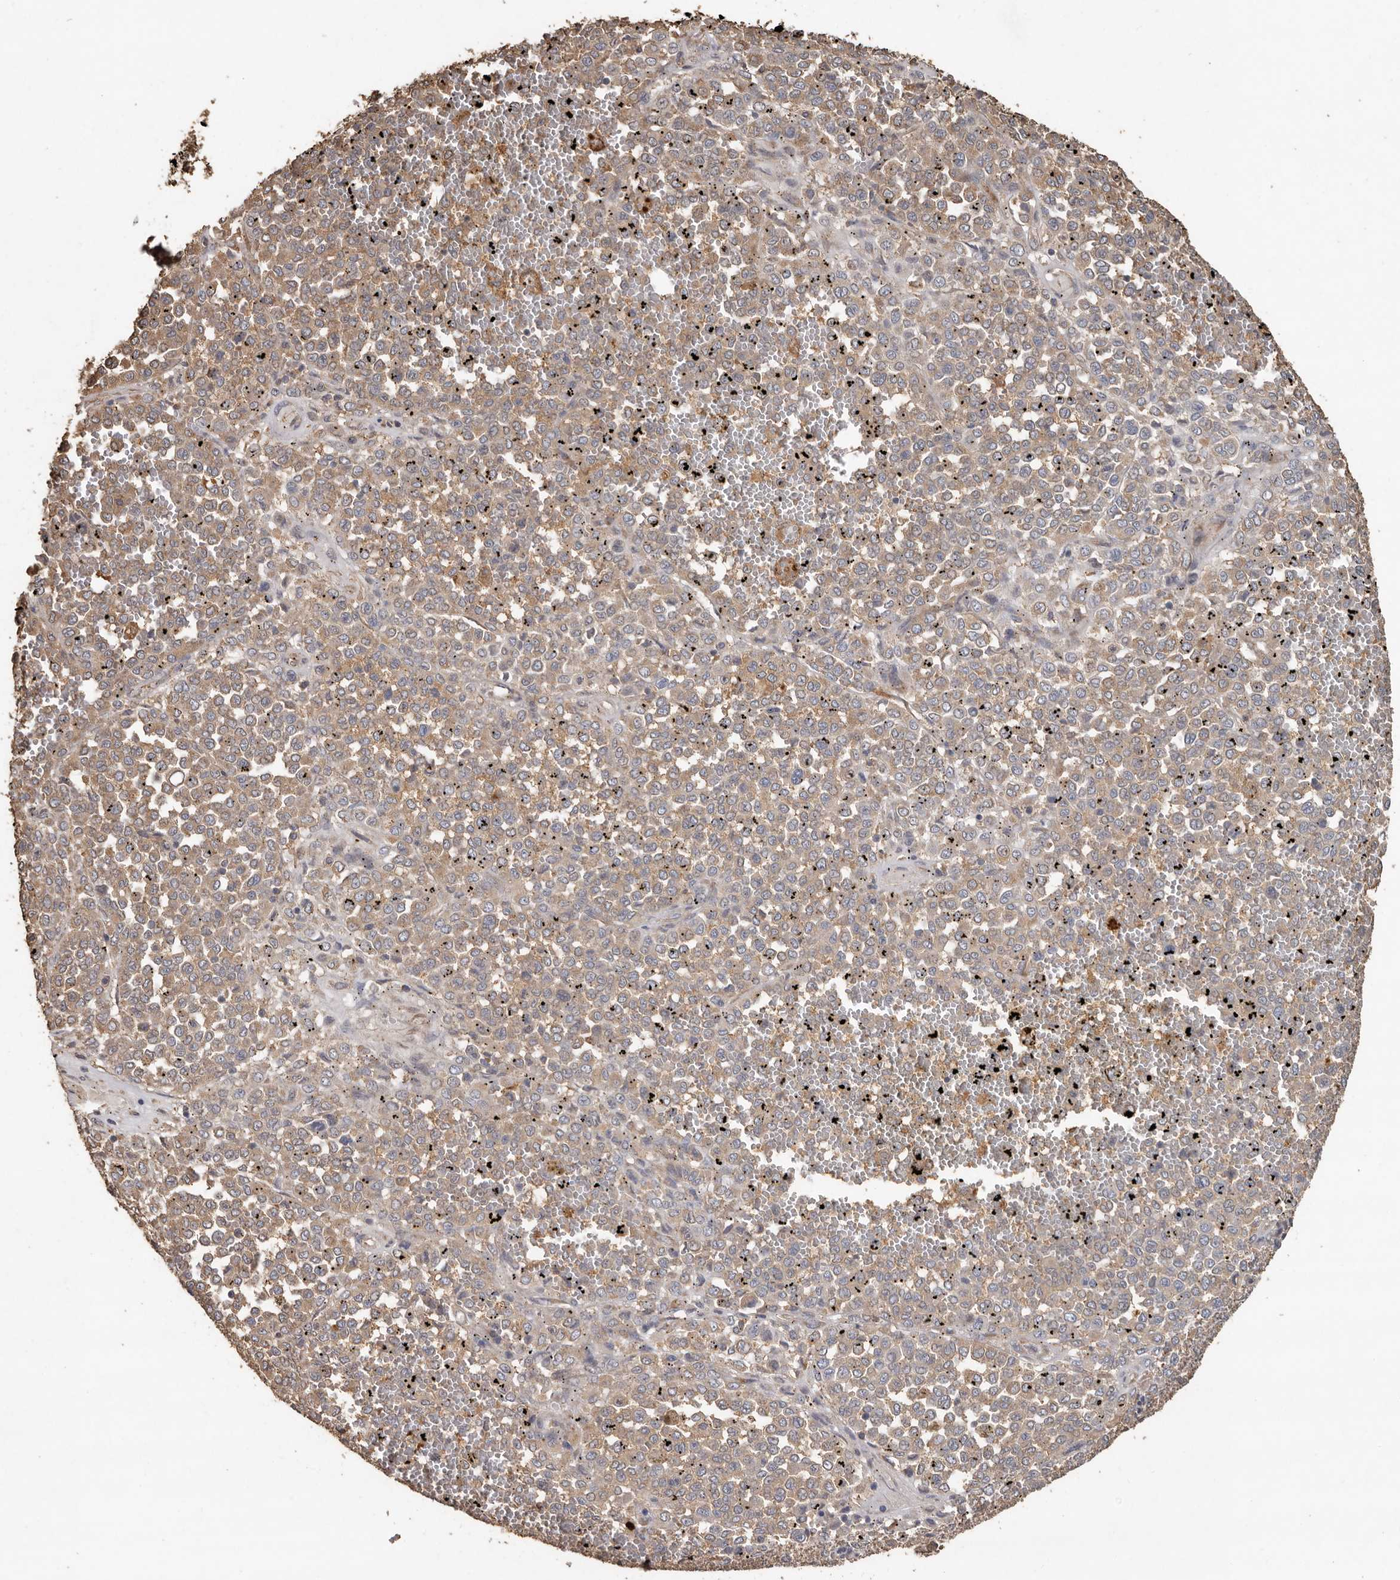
{"staining": {"intensity": "moderate", "quantity": ">75%", "location": "cytoplasmic/membranous"}, "tissue": "melanoma", "cell_type": "Tumor cells", "image_type": "cancer", "snomed": [{"axis": "morphology", "description": "Malignant melanoma, Metastatic site"}, {"axis": "topography", "description": "Pancreas"}], "caption": "This photomicrograph reveals IHC staining of human melanoma, with medium moderate cytoplasmic/membranous expression in approximately >75% of tumor cells.", "gene": "FLCN", "patient": {"sex": "female", "age": 30}}